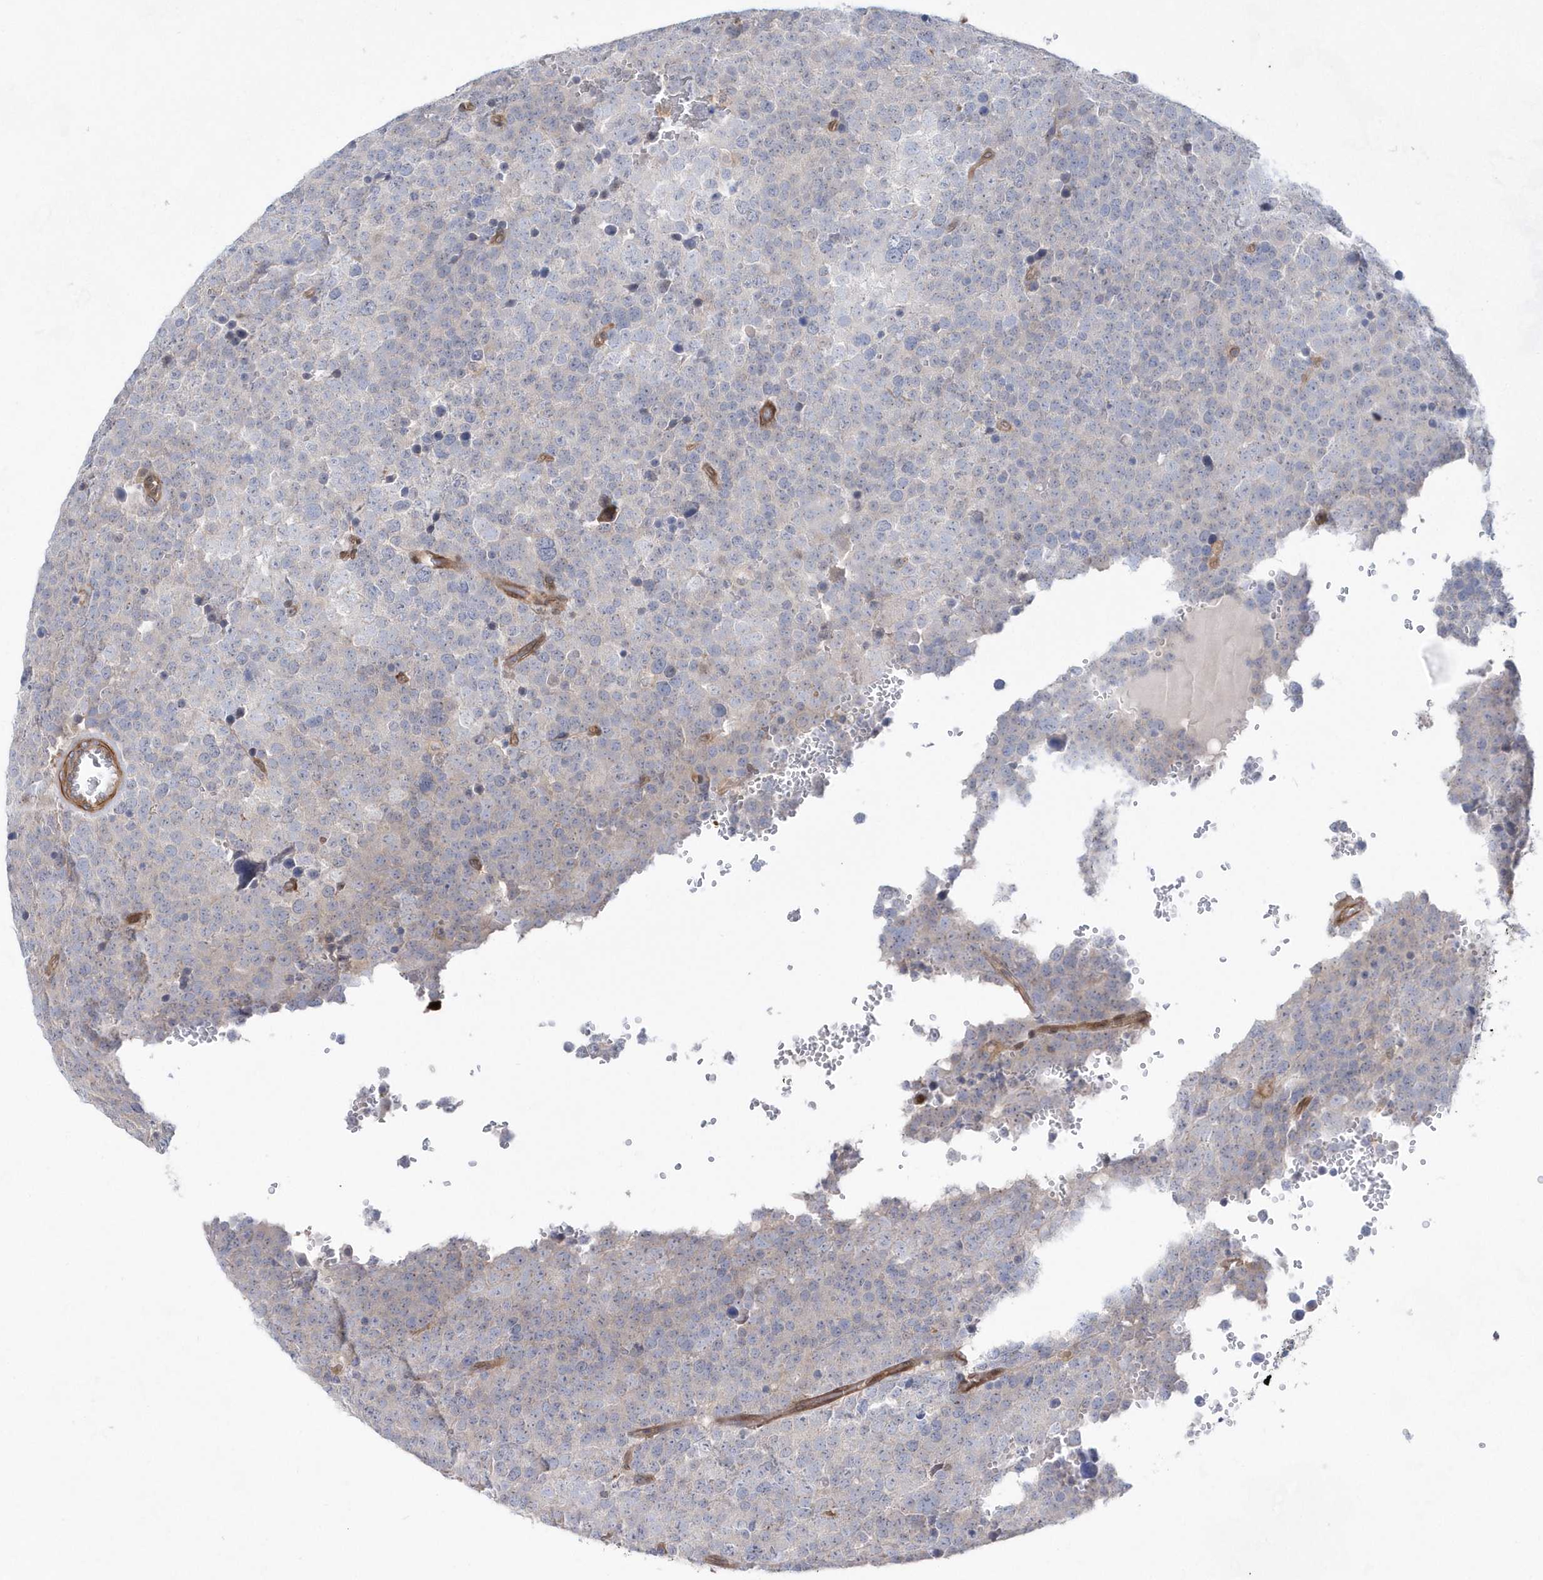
{"staining": {"intensity": "negative", "quantity": "none", "location": "none"}, "tissue": "testis cancer", "cell_type": "Tumor cells", "image_type": "cancer", "snomed": [{"axis": "morphology", "description": "Seminoma, NOS"}, {"axis": "topography", "description": "Testis"}], "caption": "Immunohistochemistry (IHC) photomicrograph of neoplastic tissue: testis cancer (seminoma) stained with DAB shows no significant protein staining in tumor cells. The staining is performed using DAB (3,3'-diaminobenzidine) brown chromogen with nuclei counter-stained in using hematoxylin.", "gene": "BDH2", "patient": {"sex": "male", "age": 71}}